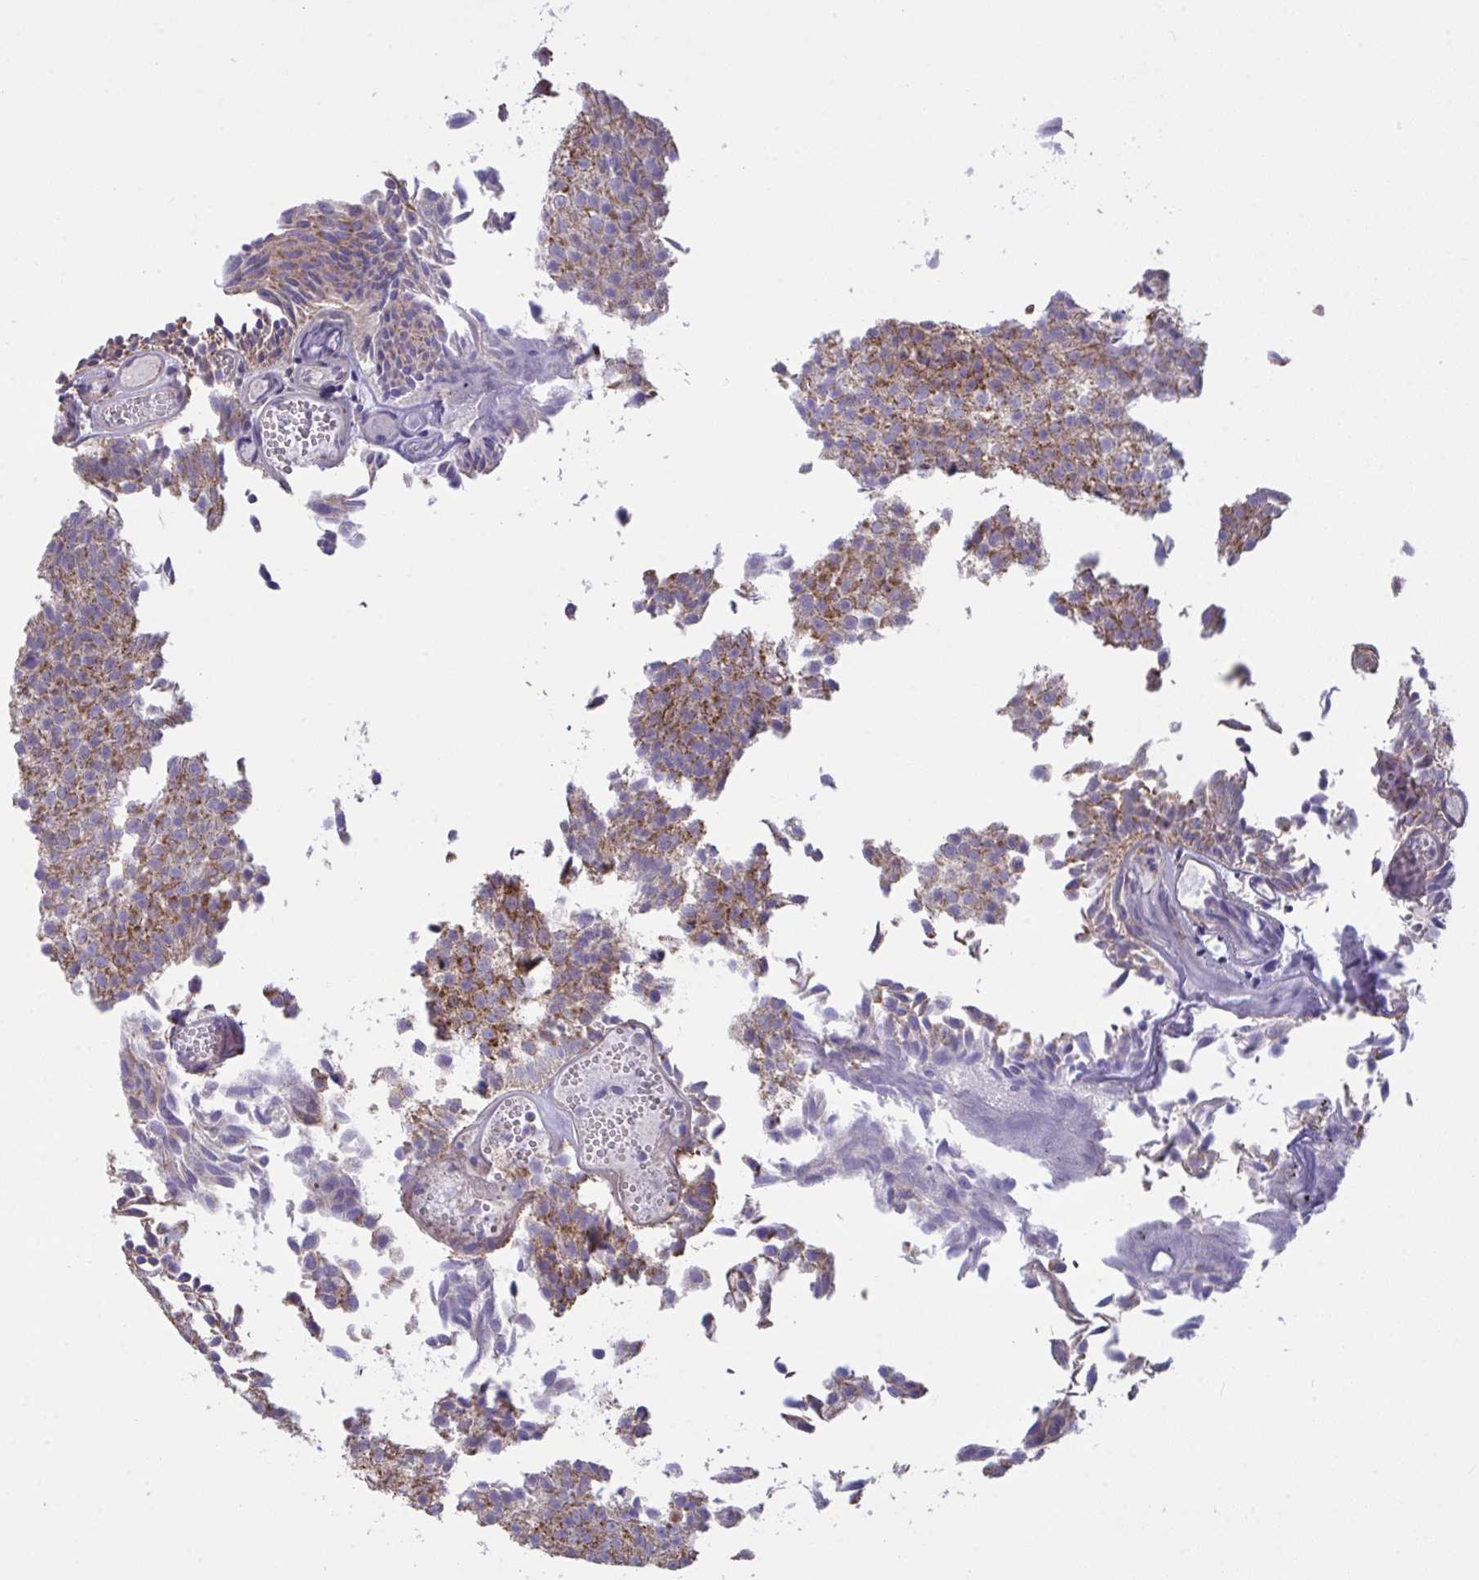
{"staining": {"intensity": "strong", "quantity": "25%-75%", "location": "cytoplasmic/membranous"}, "tissue": "urothelial cancer", "cell_type": "Tumor cells", "image_type": "cancer", "snomed": [{"axis": "morphology", "description": "Urothelial carcinoma, Low grade"}, {"axis": "topography", "description": "Urinary bladder"}], "caption": "A photomicrograph showing strong cytoplasmic/membranous positivity in about 25%-75% of tumor cells in low-grade urothelial carcinoma, as visualized by brown immunohistochemical staining.", "gene": "MICOS10", "patient": {"sex": "male", "age": 82}}